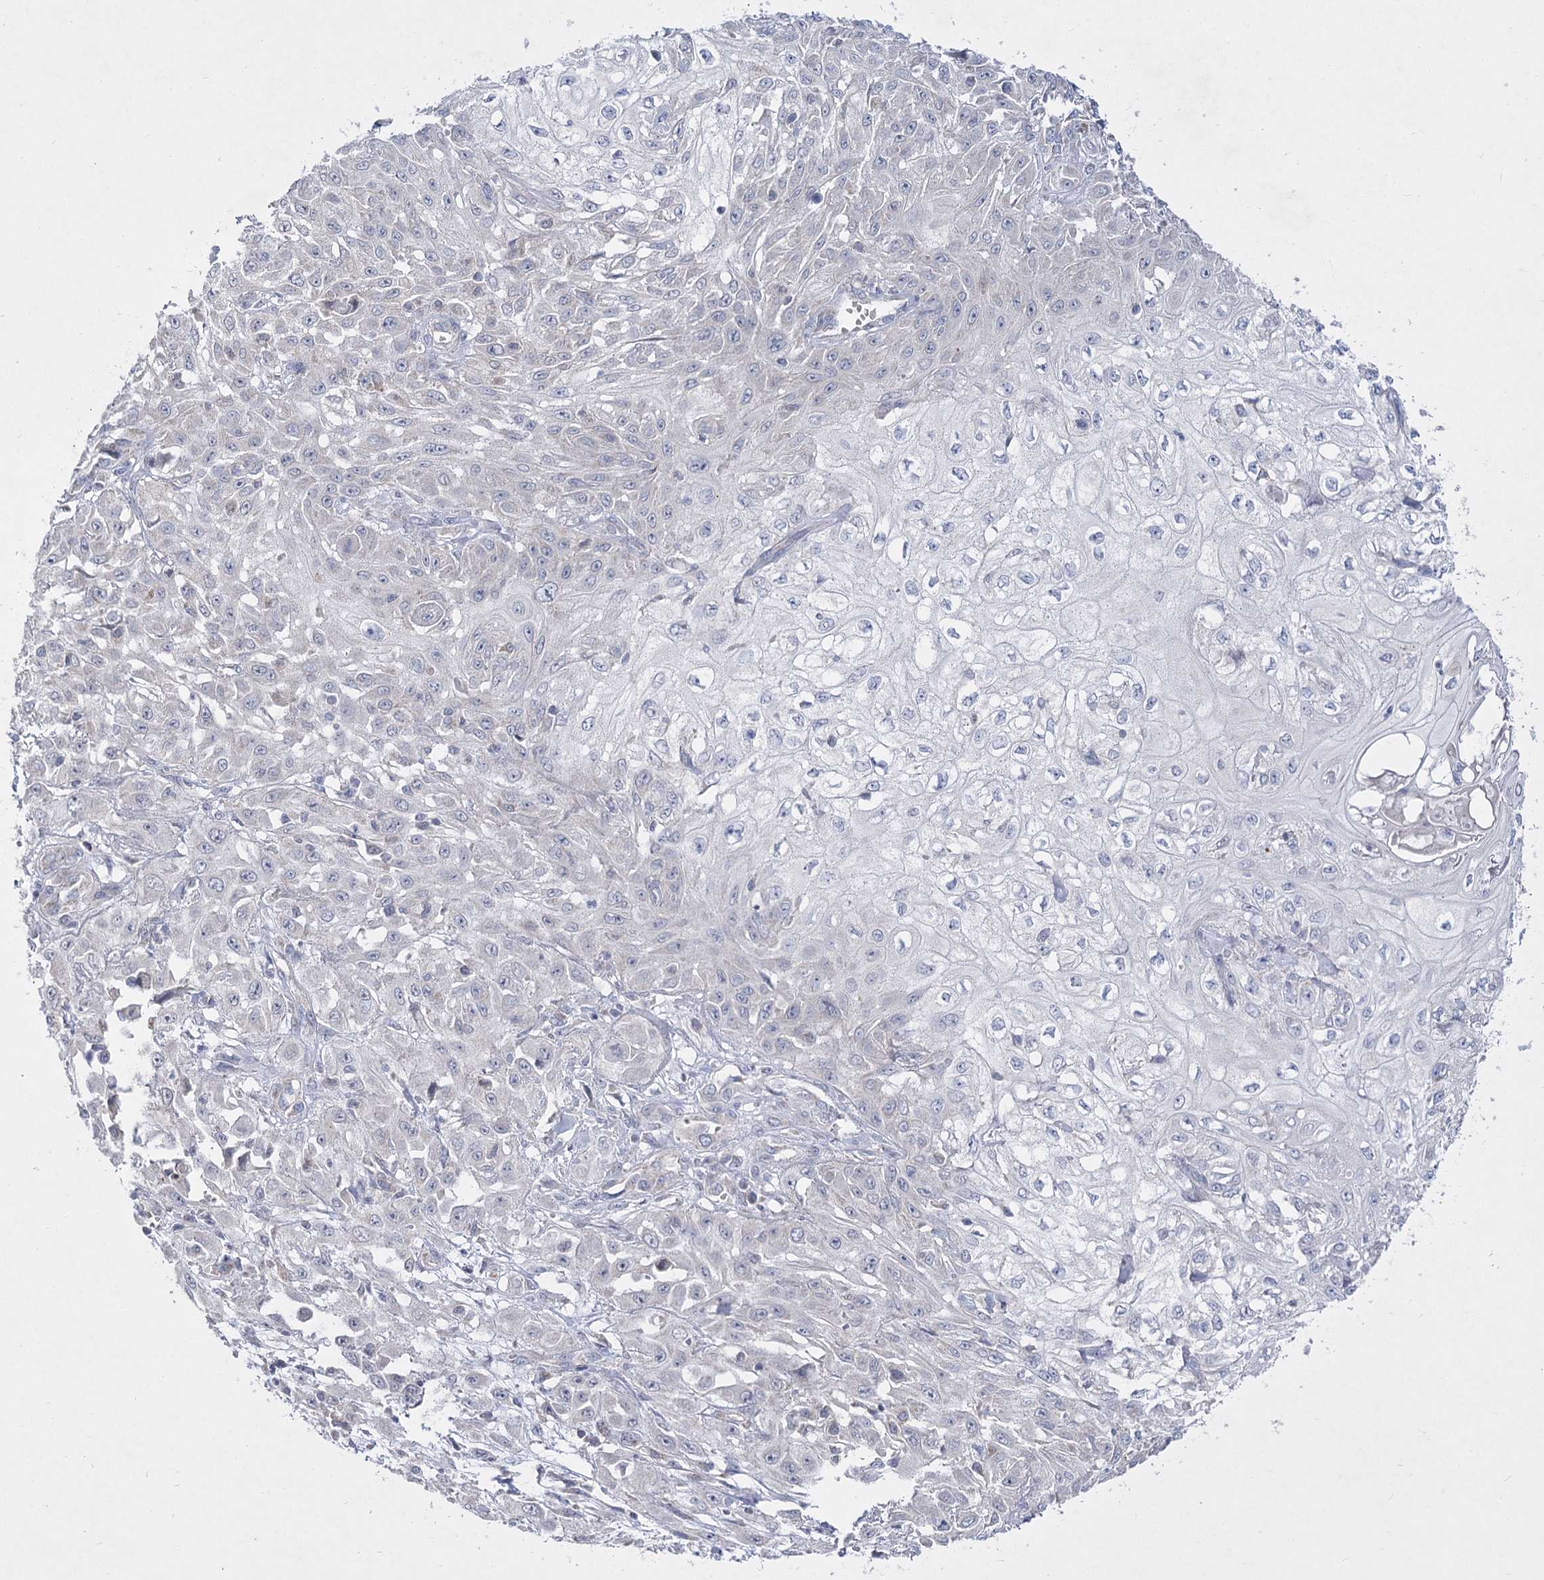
{"staining": {"intensity": "negative", "quantity": "none", "location": "none"}, "tissue": "skin cancer", "cell_type": "Tumor cells", "image_type": "cancer", "snomed": [{"axis": "morphology", "description": "Squamous cell carcinoma, NOS"}, {"axis": "morphology", "description": "Squamous cell carcinoma, metastatic, NOS"}, {"axis": "topography", "description": "Skin"}, {"axis": "topography", "description": "Lymph node"}], "caption": "A high-resolution photomicrograph shows IHC staining of skin squamous cell carcinoma, which displays no significant positivity in tumor cells.", "gene": "PDHB", "patient": {"sex": "male", "age": 75}}